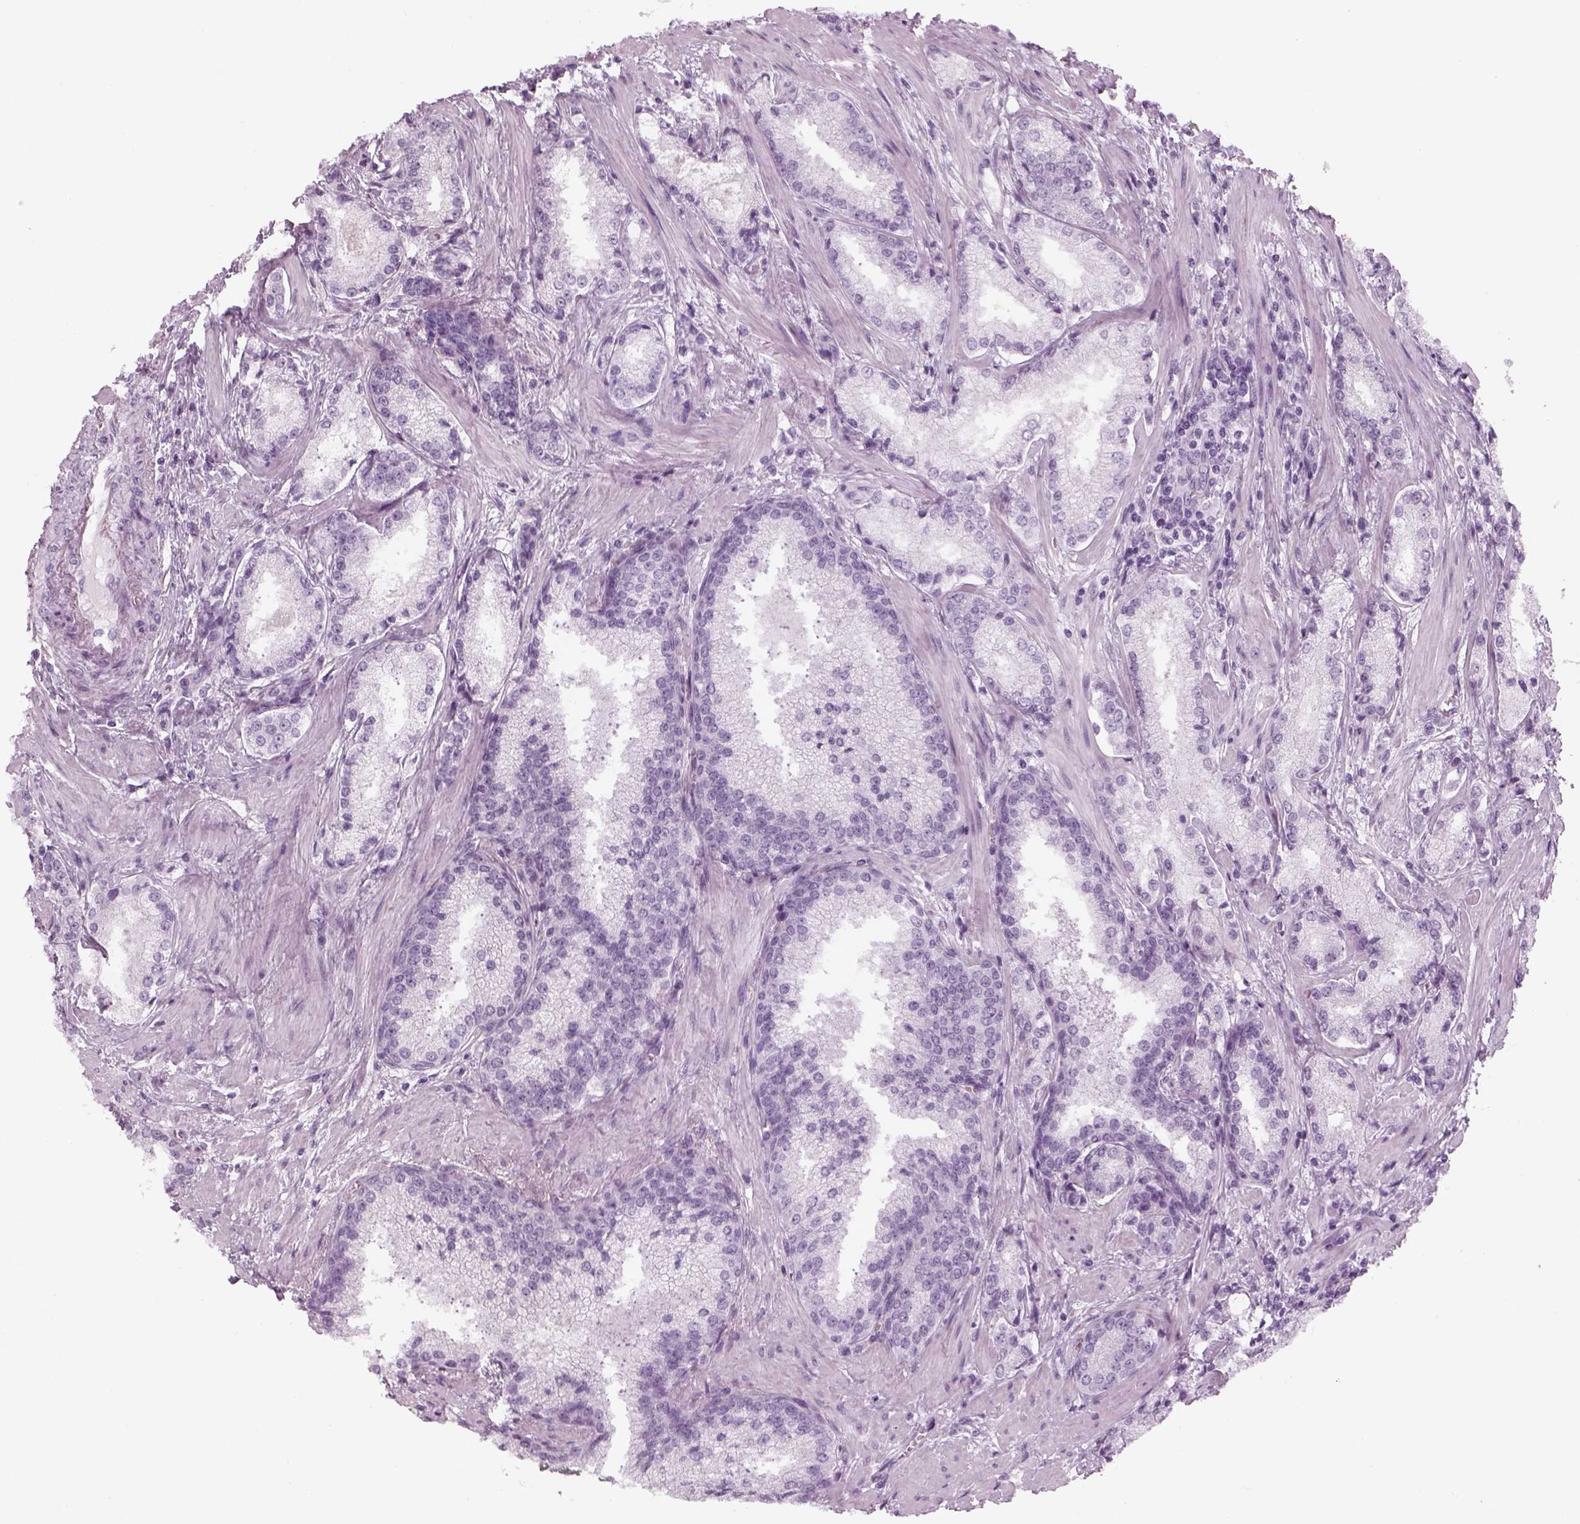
{"staining": {"intensity": "negative", "quantity": "none", "location": "none"}, "tissue": "prostate cancer", "cell_type": "Tumor cells", "image_type": "cancer", "snomed": [{"axis": "morphology", "description": "Adenocarcinoma, Low grade"}, {"axis": "topography", "description": "Prostate"}], "caption": "IHC image of human prostate cancer stained for a protein (brown), which displays no expression in tumor cells.", "gene": "PABPC1L2B", "patient": {"sex": "male", "age": 56}}